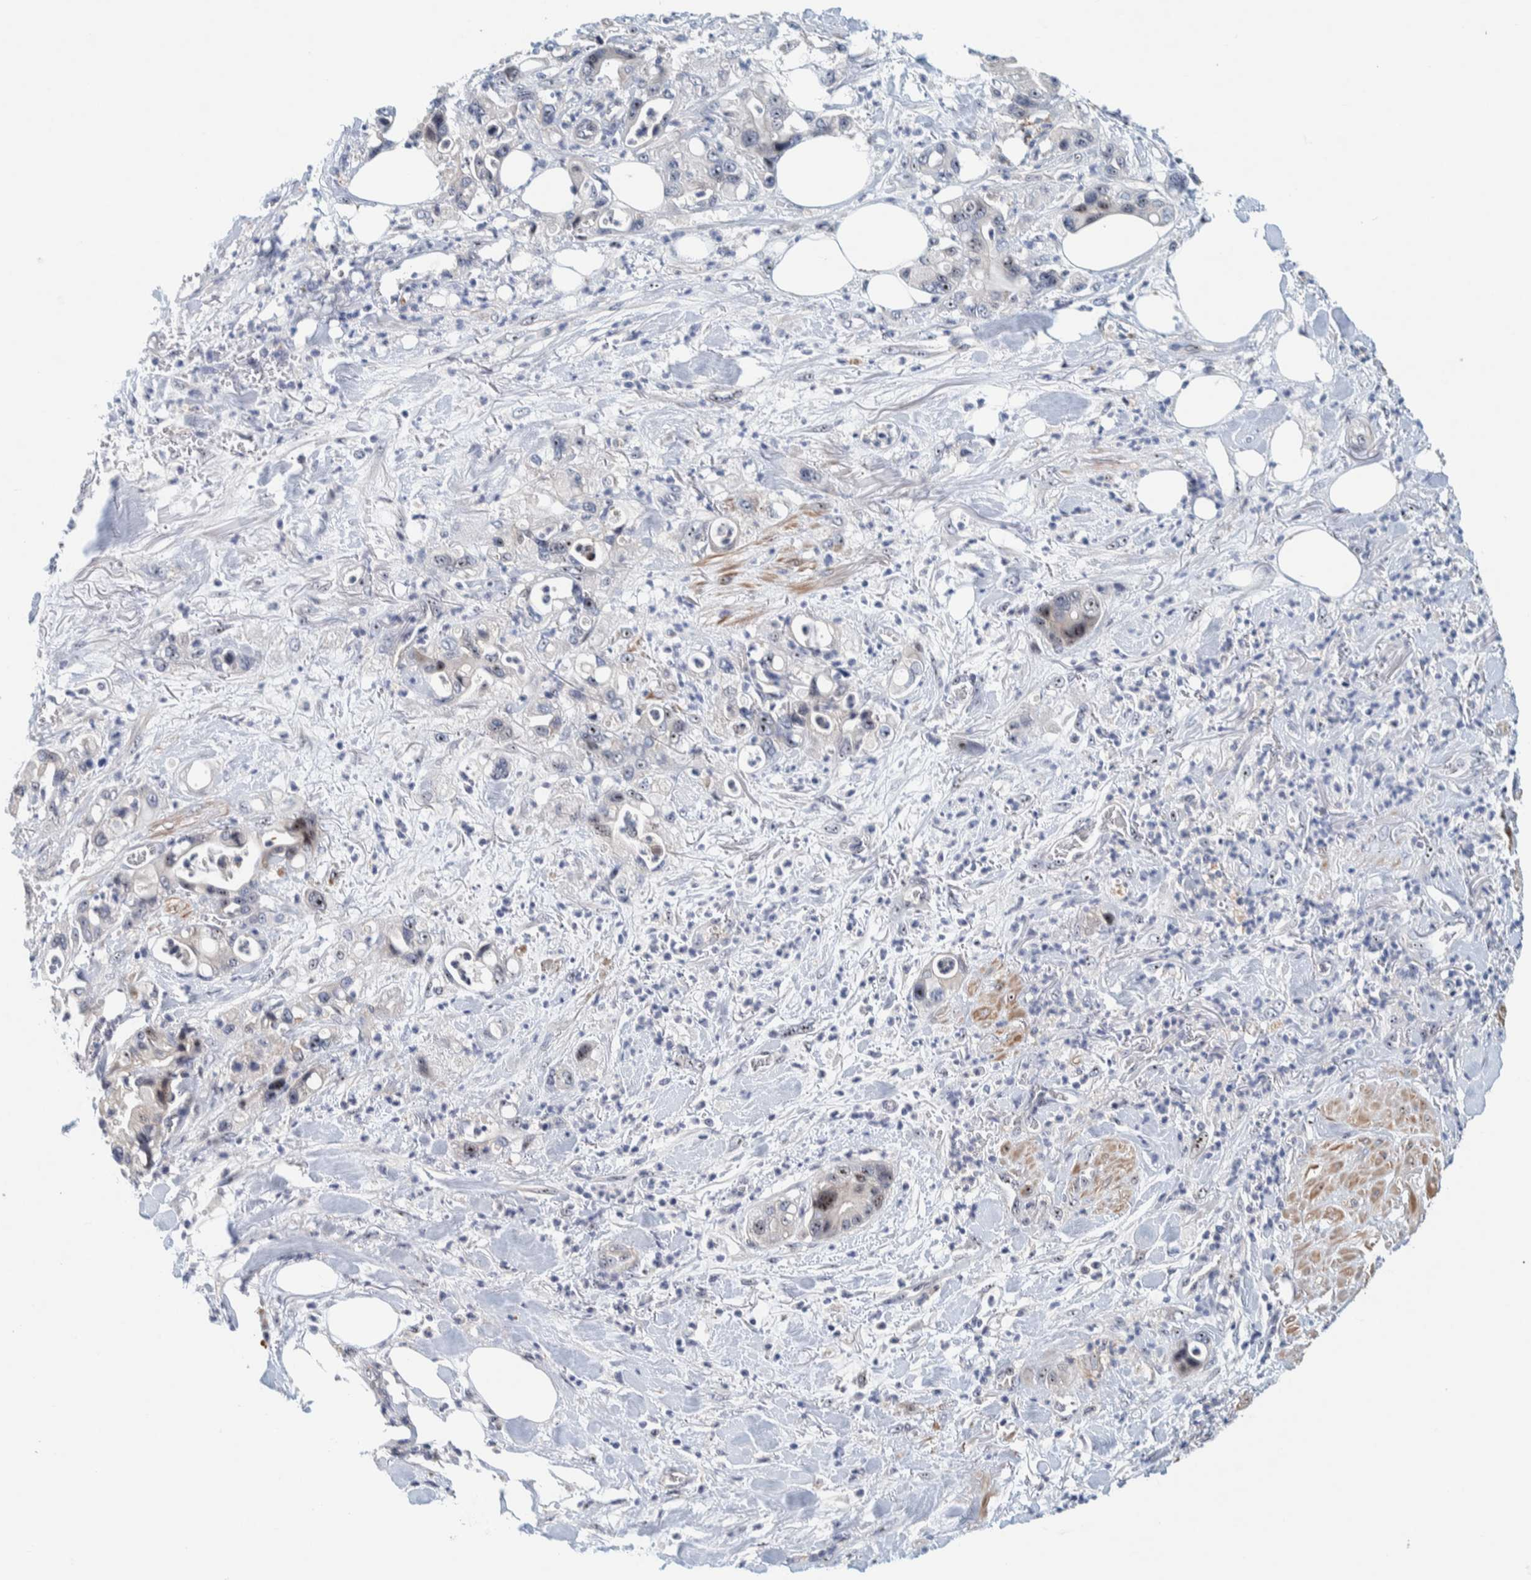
{"staining": {"intensity": "moderate", "quantity": "<25%", "location": "nuclear"}, "tissue": "pancreatic cancer", "cell_type": "Tumor cells", "image_type": "cancer", "snomed": [{"axis": "morphology", "description": "Adenocarcinoma, NOS"}, {"axis": "topography", "description": "Pancreas"}], "caption": "Tumor cells reveal moderate nuclear expression in about <25% of cells in adenocarcinoma (pancreatic).", "gene": "NOL11", "patient": {"sex": "male", "age": 70}}